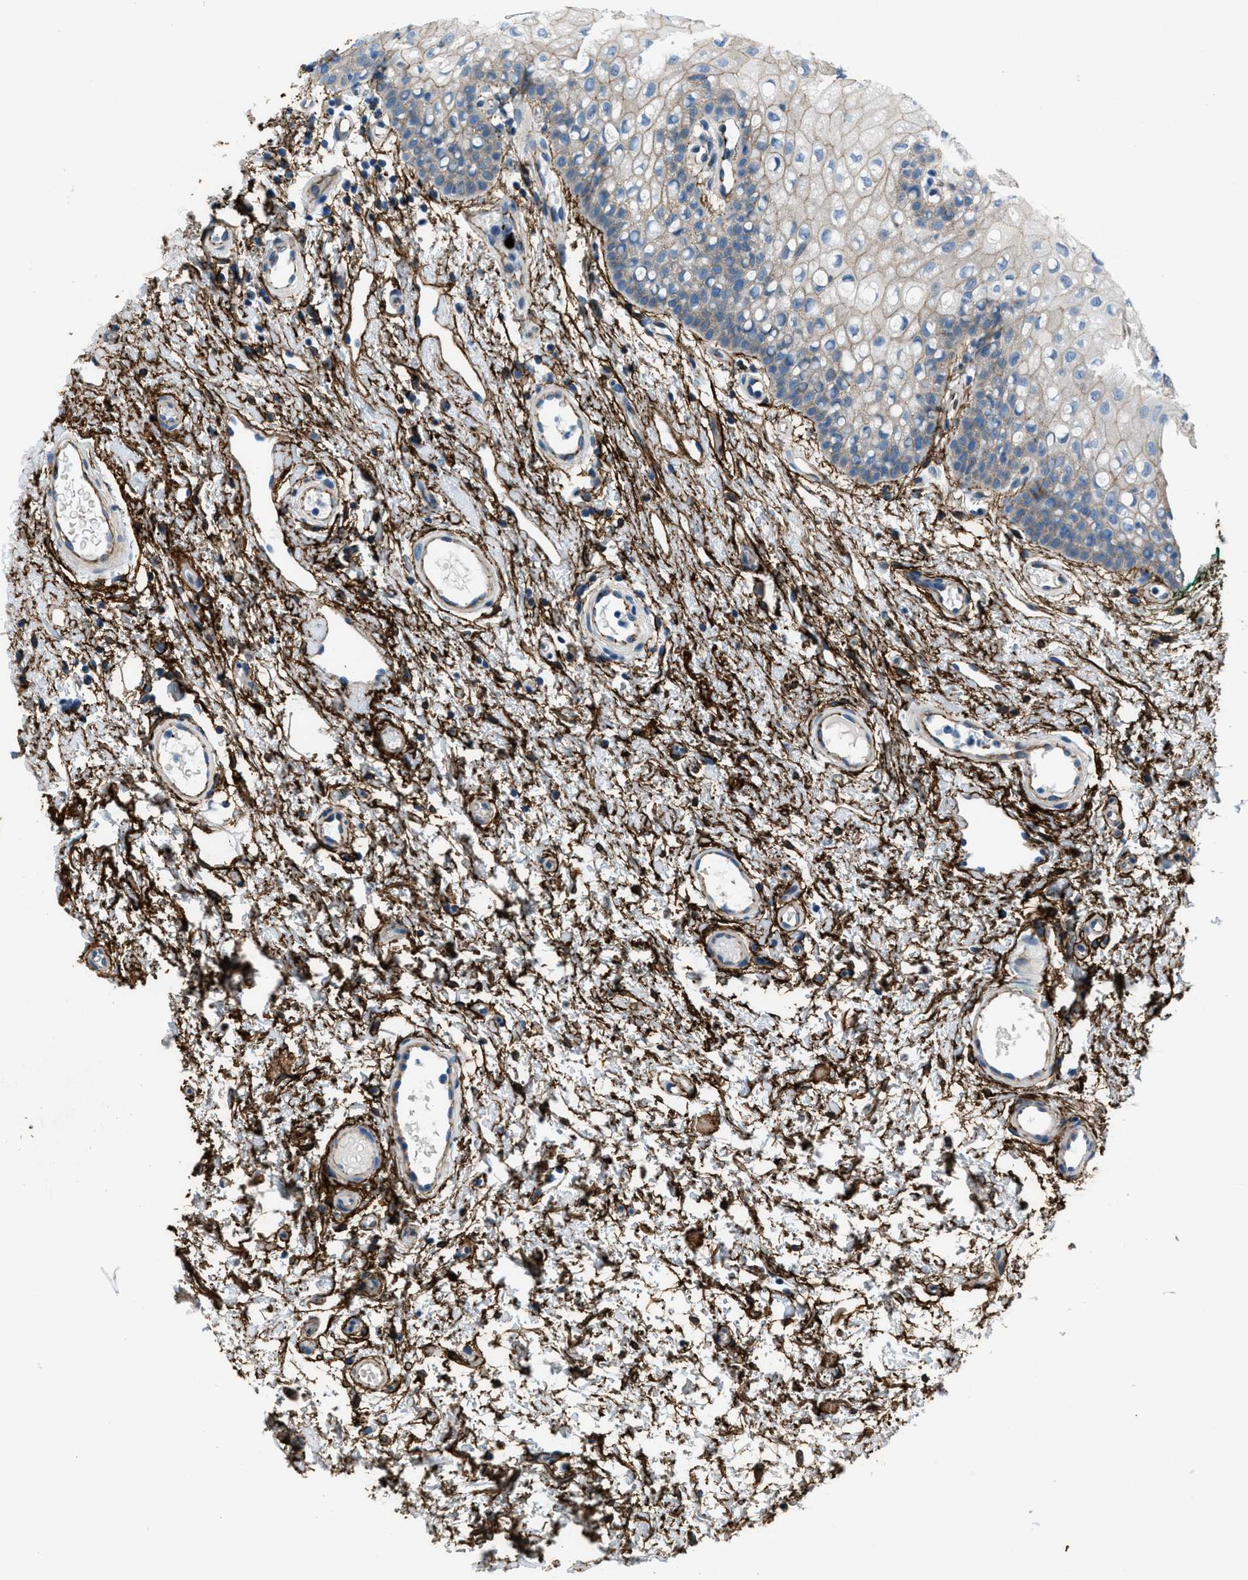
{"staining": {"intensity": "weak", "quantity": "<25%", "location": "cytoplasmic/membranous"}, "tissue": "oral mucosa", "cell_type": "Squamous epithelial cells", "image_type": "normal", "snomed": [{"axis": "morphology", "description": "Normal tissue, NOS"}, {"axis": "morphology", "description": "Squamous cell carcinoma, NOS"}, {"axis": "topography", "description": "Oral tissue"}, {"axis": "topography", "description": "Salivary gland"}, {"axis": "topography", "description": "Head-Neck"}], "caption": "Immunohistochemistry (IHC) histopathology image of normal oral mucosa stained for a protein (brown), which exhibits no staining in squamous epithelial cells. (DAB immunohistochemistry (IHC) visualized using brightfield microscopy, high magnification).", "gene": "FBN1", "patient": {"sex": "female", "age": 62}}